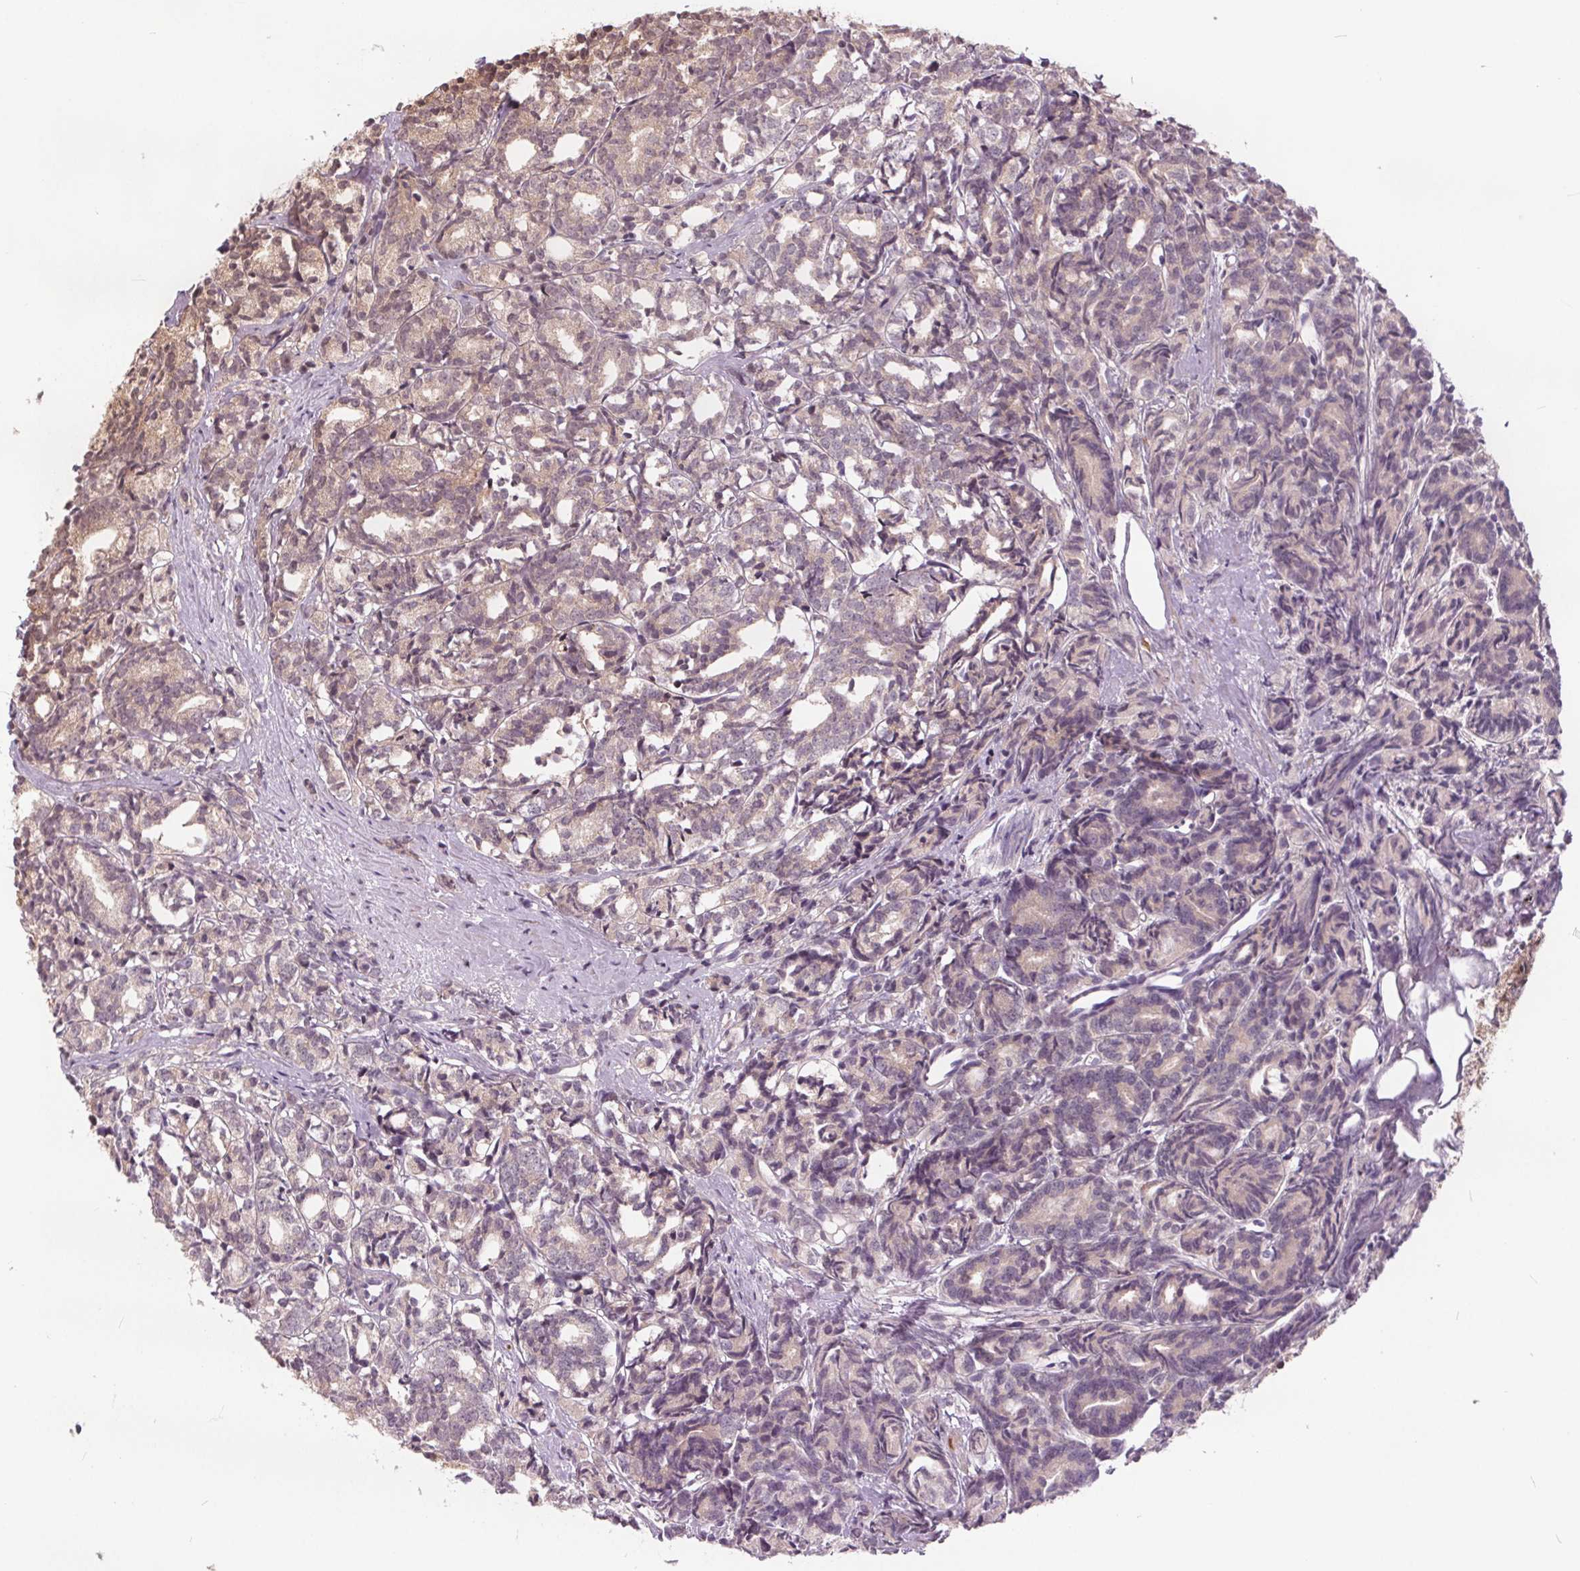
{"staining": {"intensity": "moderate", "quantity": "<25%", "location": "cytoplasmic/membranous"}, "tissue": "prostate cancer", "cell_type": "Tumor cells", "image_type": "cancer", "snomed": [{"axis": "morphology", "description": "Adenocarcinoma, High grade"}, {"axis": "topography", "description": "Prostate"}], "caption": "High-magnification brightfield microscopy of high-grade adenocarcinoma (prostate) stained with DAB (3,3'-diaminobenzidine) (brown) and counterstained with hematoxylin (blue). tumor cells exhibit moderate cytoplasmic/membranous positivity is identified in about<25% of cells.", "gene": "HIF1AN", "patient": {"sex": "male", "age": 53}}